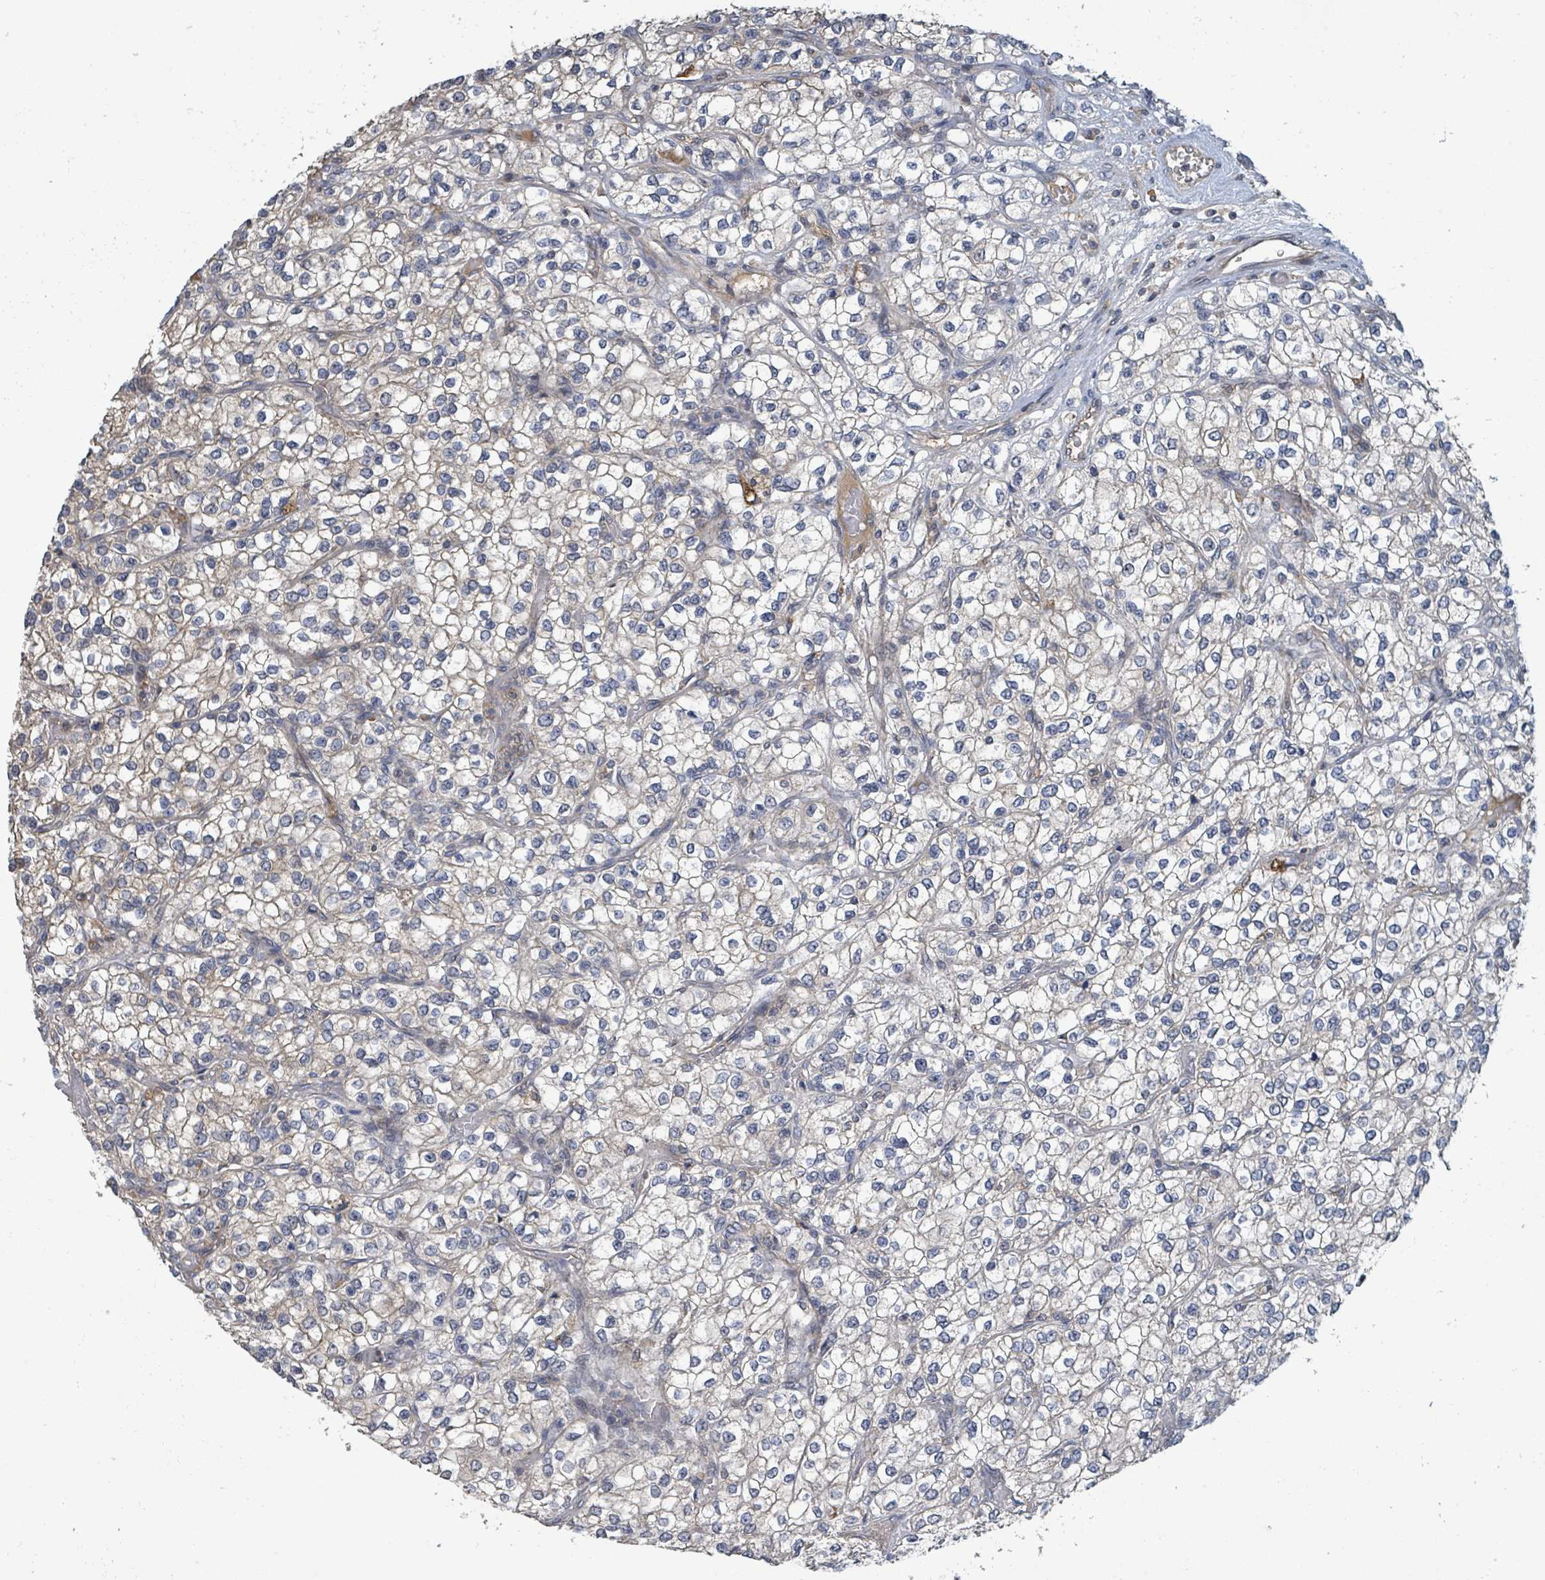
{"staining": {"intensity": "weak", "quantity": "25%-75%", "location": "cytoplasmic/membranous"}, "tissue": "renal cancer", "cell_type": "Tumor cells", "image_type": "cancer", "snomed": [{"axis": "morphology", "description": "Adenocarcinoma, NOS"}, {"axis": "topography", "description": "Kidney"}], "caption": "This histopathology image shows immunohistochemistry staining of human renal adenocarcinoma, with low weak cytoplasmic/membranous positivity in approximately 25%-75% of tumor cells.", "gene": "CCDC121", "patient": {"sex": "male", "age": 80}}